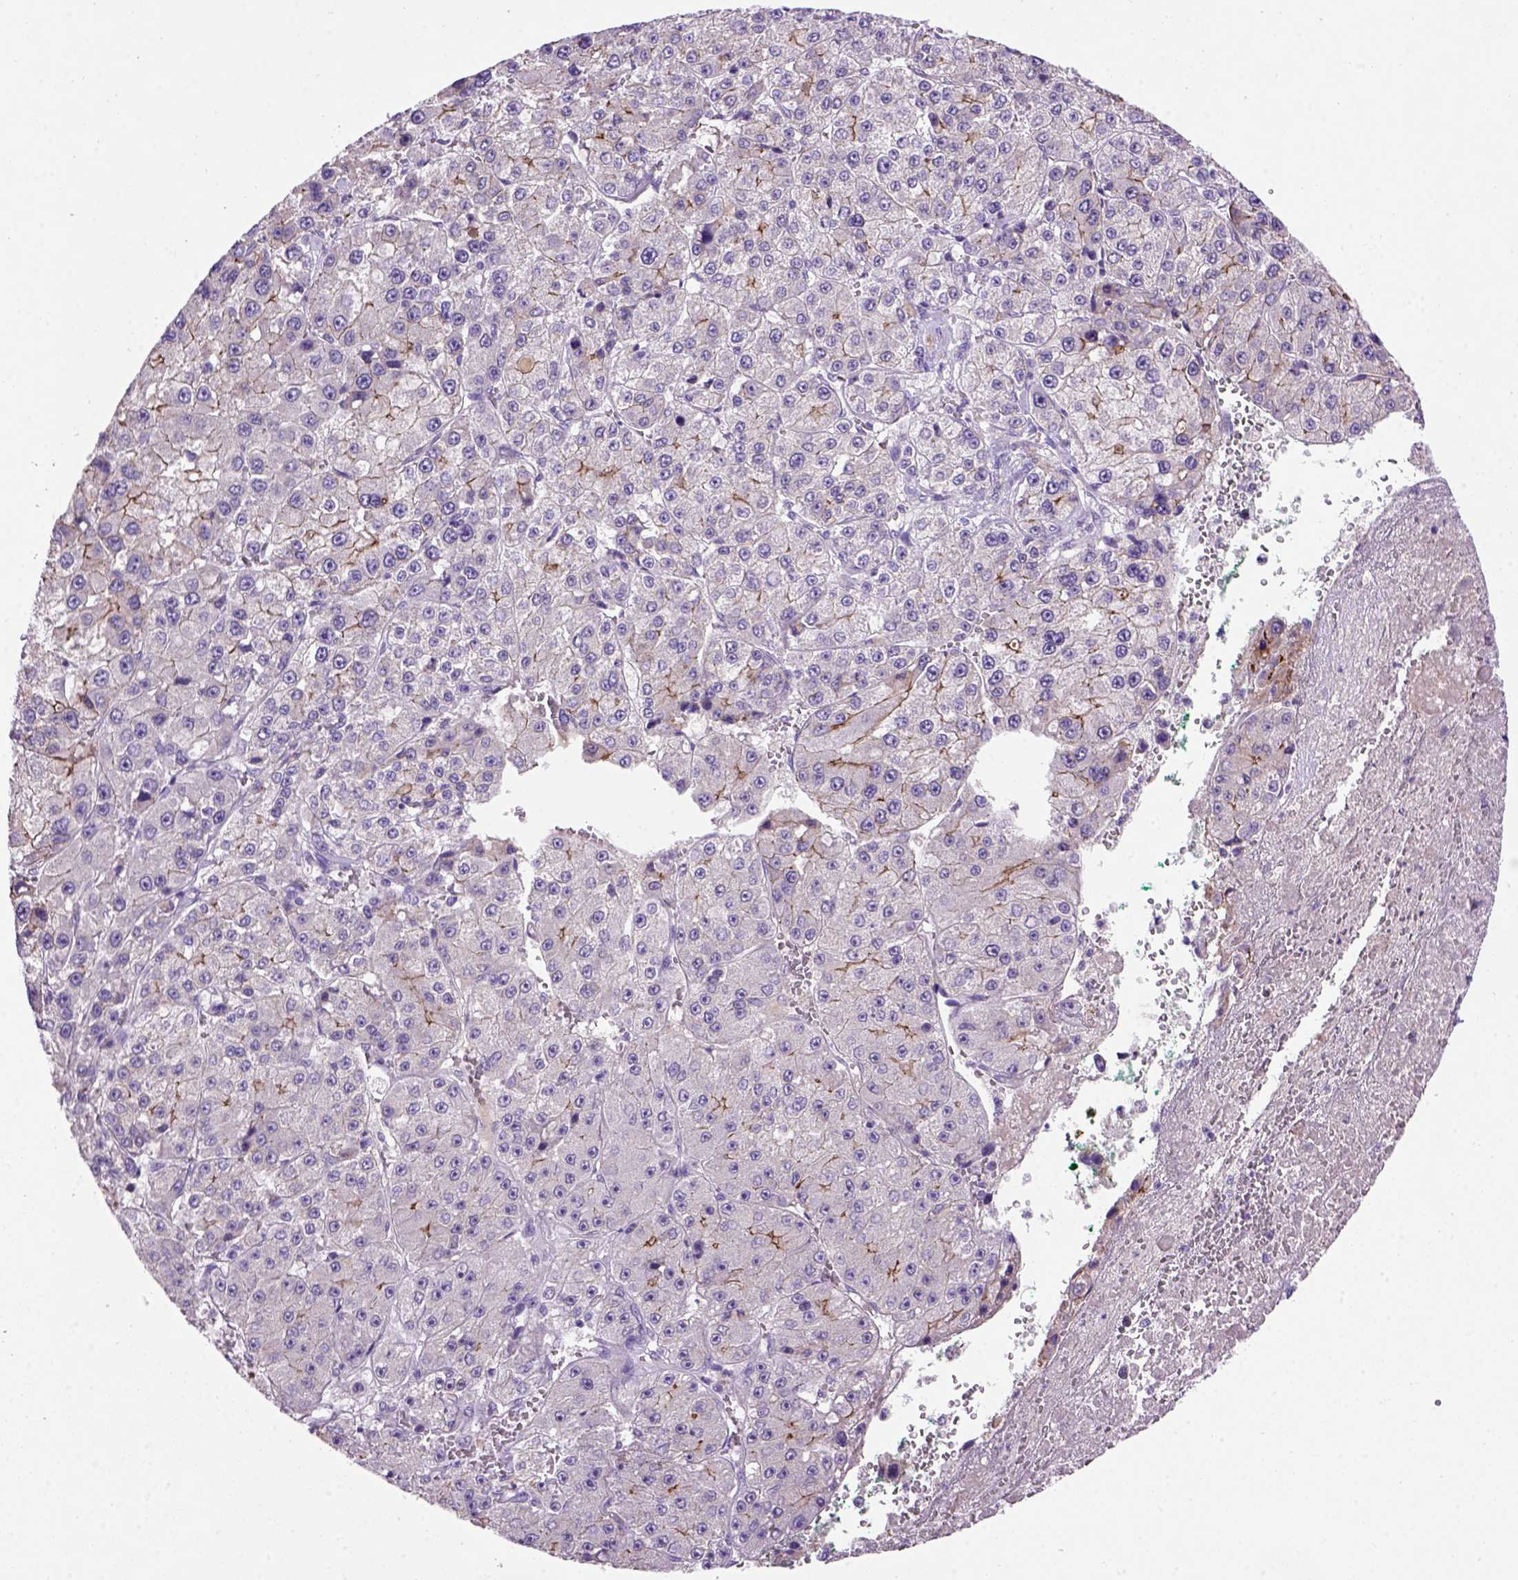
{"staining": {"intensity": "moderate", "quantity": "25%-75%", "location": "cytoplasmic/membranous"}, "tissue": "liver cancer", "cell_type": "Tumor cells", "image_type": "cancer", "snomed": [{"axis": "morphology", "description": "Carcinoma, Hepatocellular, NOS"}, {"axis": "topography", "description": "Liver"}], "caption": "Immunohistochemical staining of hepatocellular carcinoma (liver) reveals medium levels of moderate cytoplasmic/membranous protein staining in approximately 25%-75% of tumor cells.", "gene": "CDH1", "patient": {"sex": "female", "age": 73}}